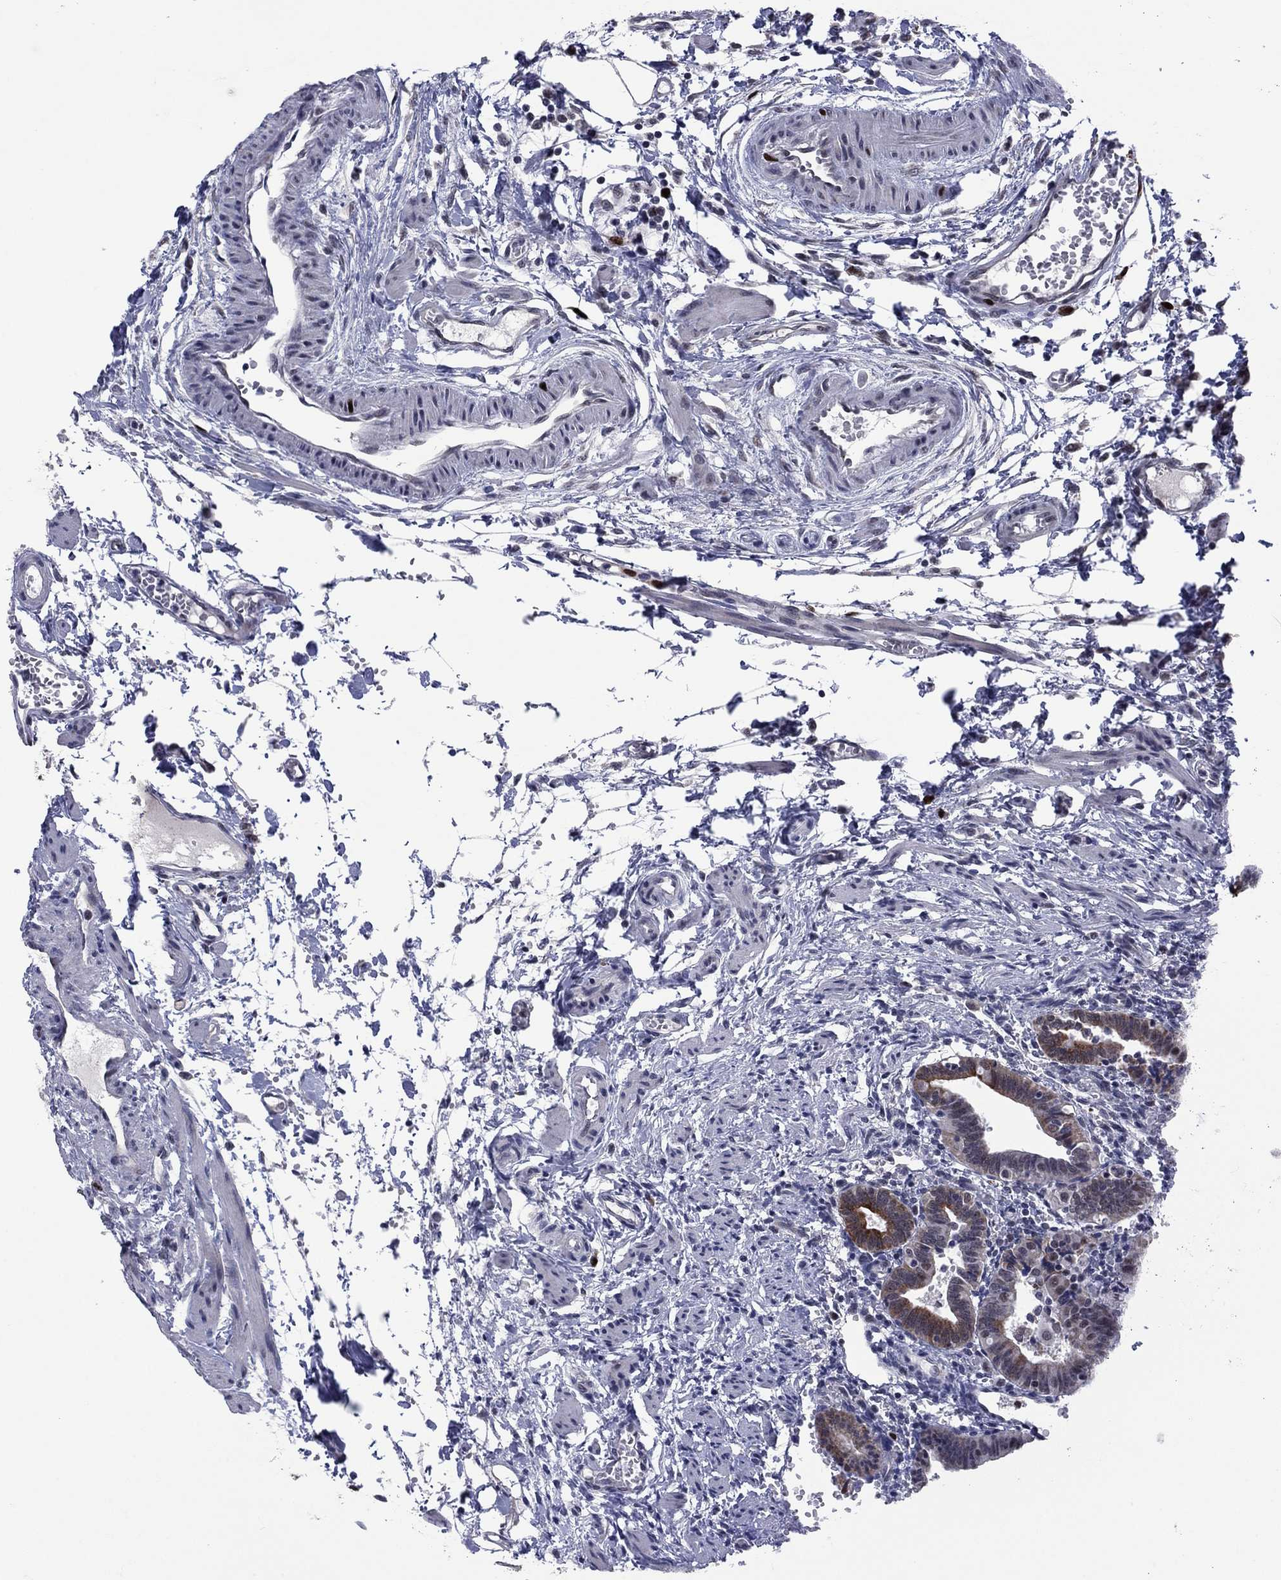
{"staining": {"intensity": "strong", "quantity": "25%-75%", "location": "cytoplasmic/membranous"}, "tissue": "fallopian tube", "cell_type": "Glandular cells", "image_type": "normal", "snomed": [{"axis": "morphology", "description": "Normal tissue, NOS"}, {"axis": "morphology", "description": "Carcinoma, endometroid"}, {"axis": "topography", "description": "Fallopian tube"}, {"axis": "topography", "description": "Ovary"}], "caption": "The histopathology image shows staining of normal fallopian tube, revealing strong cytoplasmic/membranous protein positivity (brown color) within glandular cells.", "gene": "CDCA5", "patient": {"sex": "female", "age": 42}}